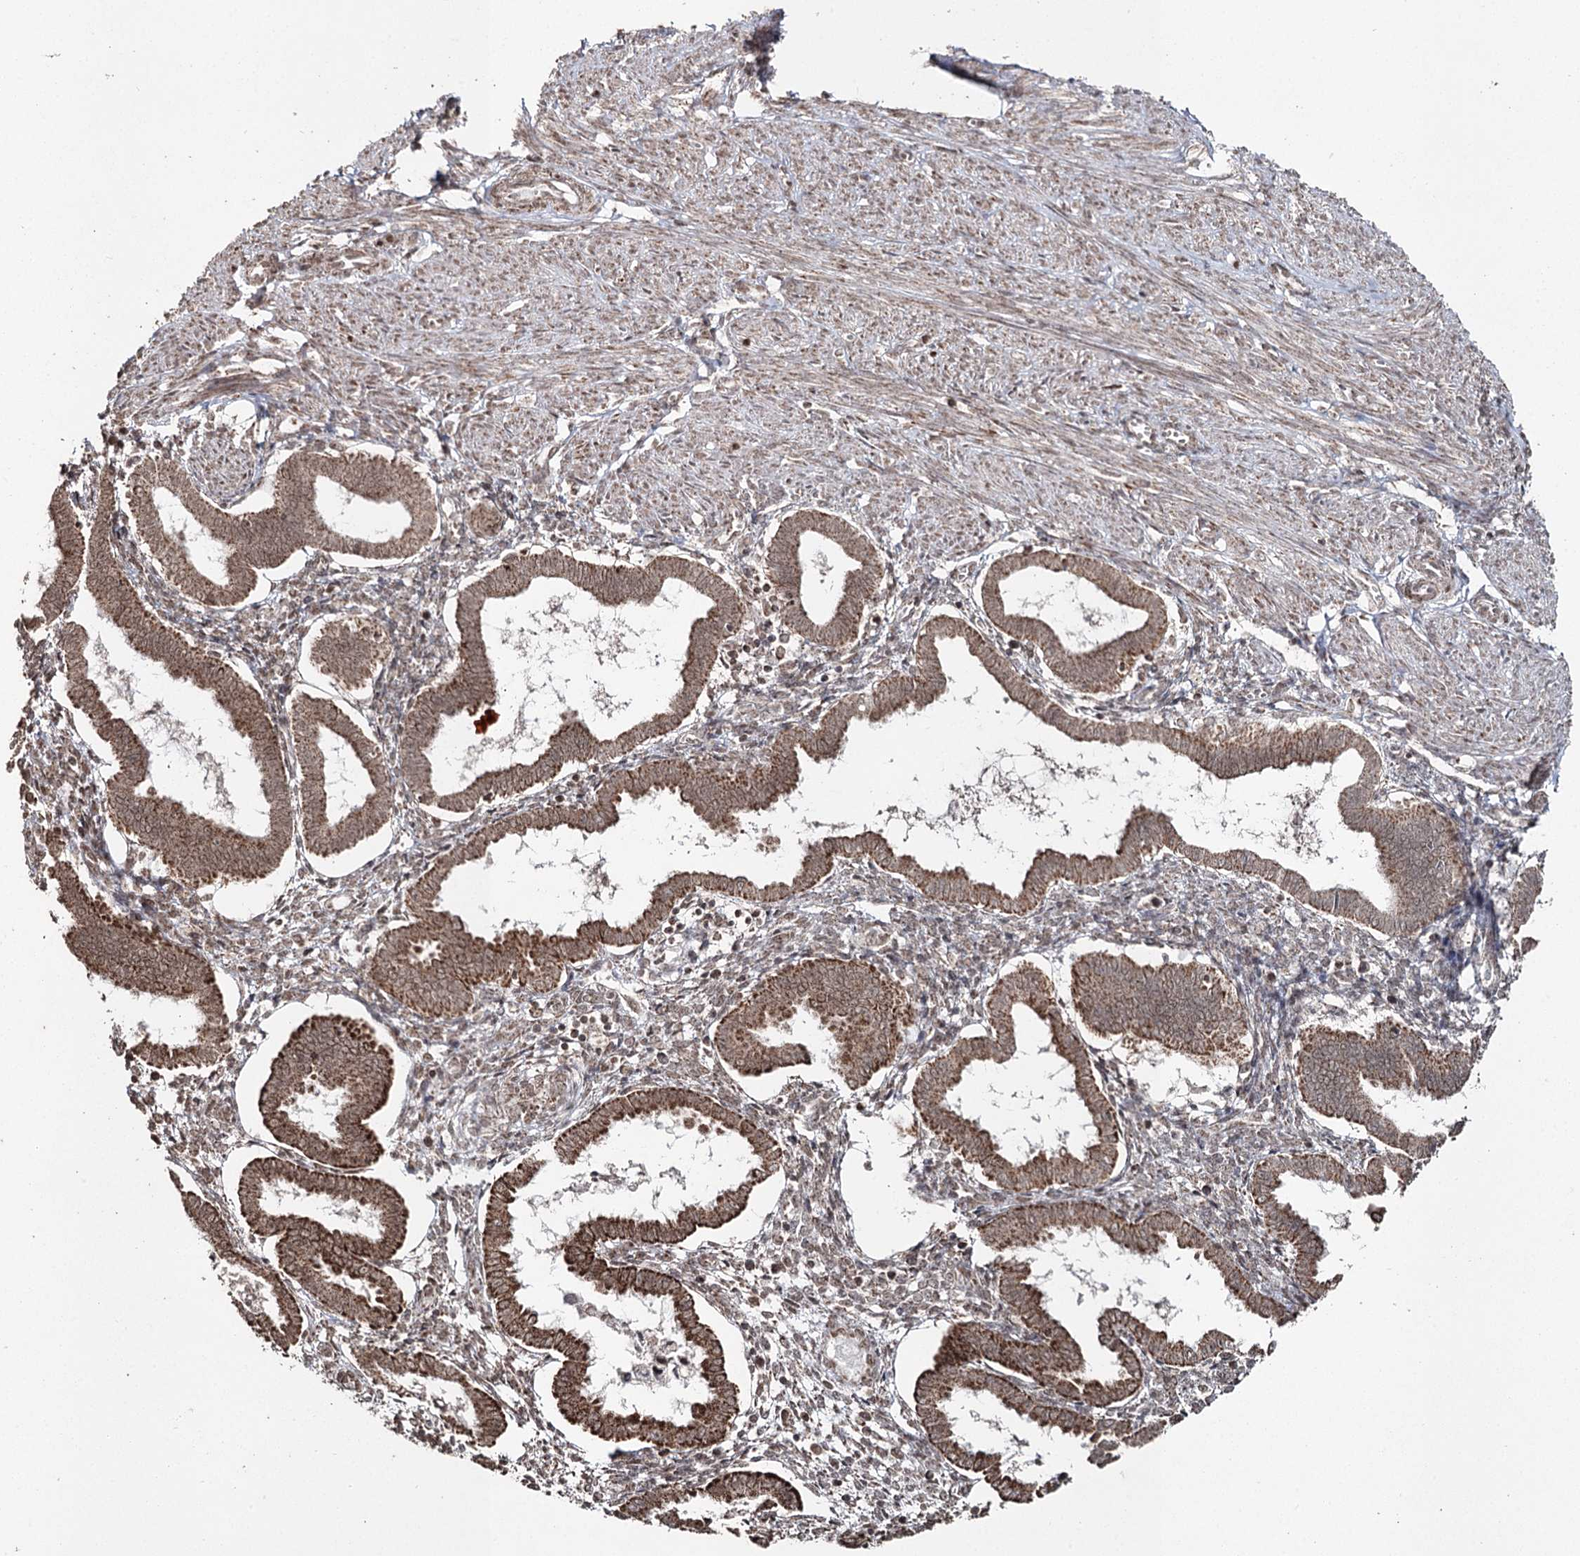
{"staining": {"intensity": "moderate", "quantity": ">75%", "location": "cytoplasmic/membranous"}, "tissue": "endometrium", "cell_type": "Cells in endometrial stroma", "image_type": "normal", "snomed": [{"axis": "morphology", "description": "Normal tissue, NOS"}, {"axis": "topography", "description": "Endometrium"}], "caption": "The histopathology image displays immunohistochemical staining of unremarkable endometrium. There is moderate cytoplasmic/membranous expression is identified in approximately >75% of cells in endometrial stroma. The protein of interest is shown in brown color, while the nuclei are stained blue.", "gene": "PDHX", "patient": {"sex": "female", "age": 25}}